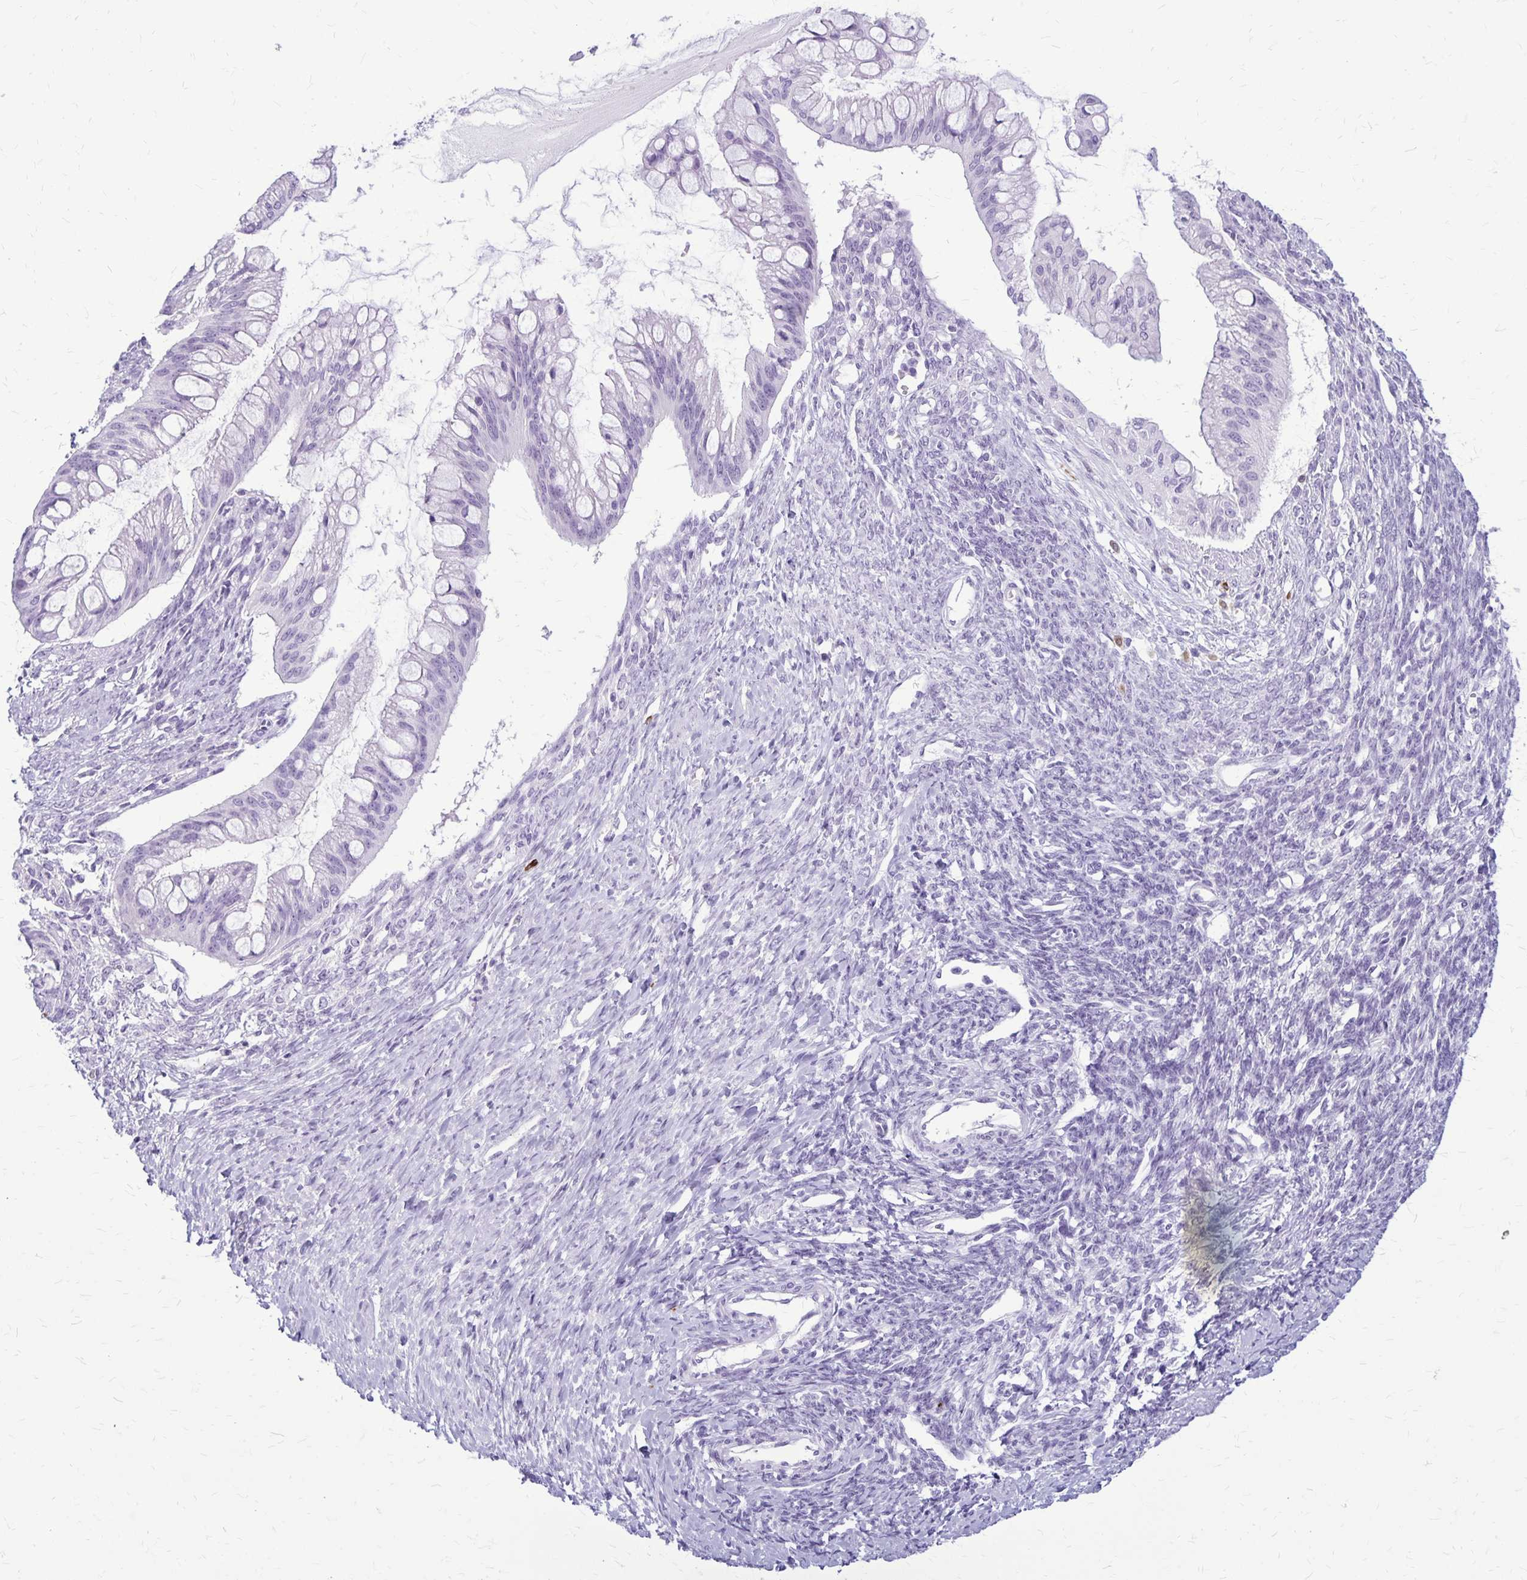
{"staining": {"intensity": "negative", "quantity": "none", "location": "none"}, "tissue": "ovarian cancer", "cell_type": "Tumor cells", "image_type": "cancer", "snomed": [{"axis": "morphology", "description": "Cystadenocarcinoma, mucinous, NOS"}, {"axis": "topography", "description": "Ovary"}], "caption": "Protein analysis of mucinous cystadenocarcinoma (ovarian) exhibits no significant staining in tumor cells.", "gene": "RTN1", "patient": {"sex": "female", "age": 73}}